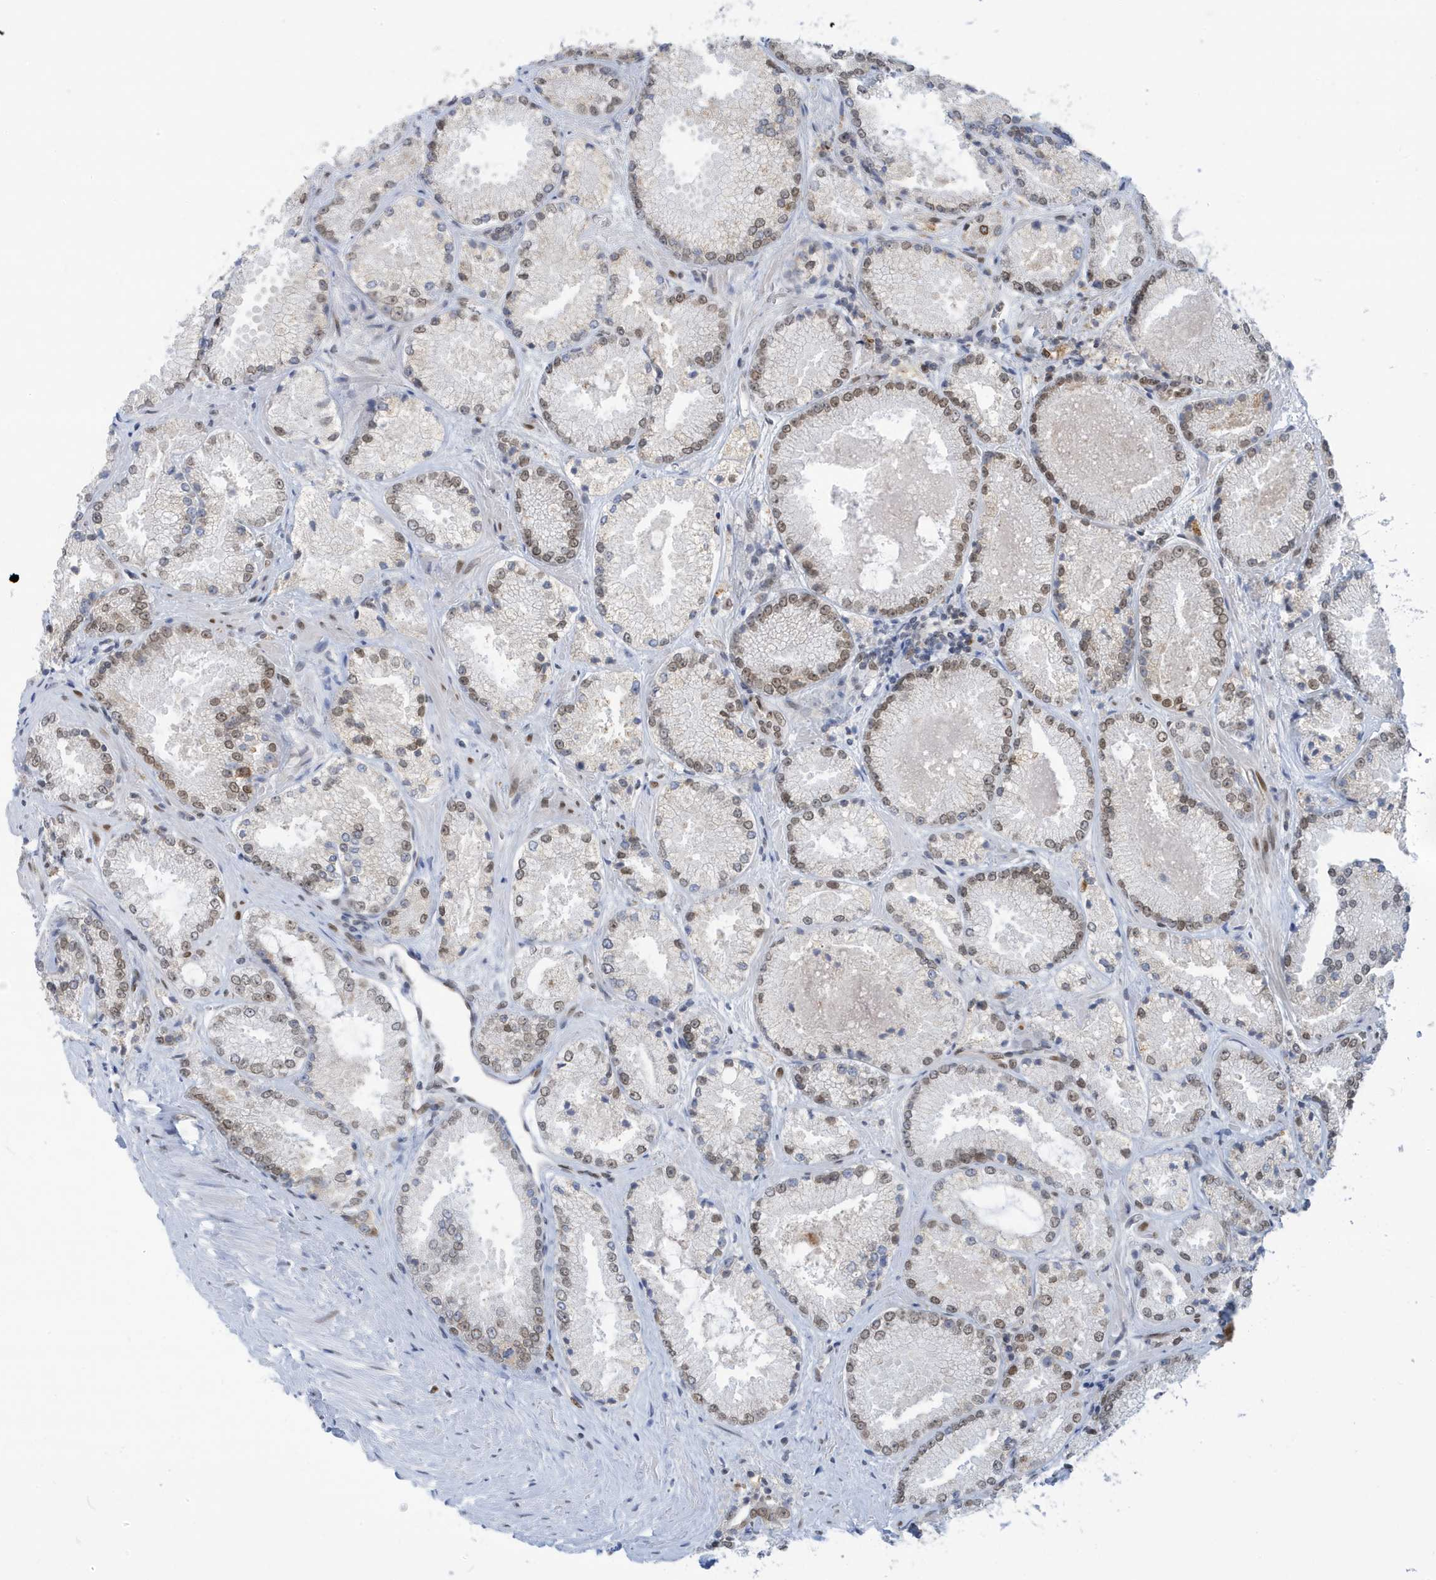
{"staining": {"intensity": "weak", "quantity": "25%-75%", "location": "nuclear"}, "tissue": "prostate cancer", "cell_type": "Tumor cells", "image_type": "cancer", "snomed": [{"axis": "morphology", "description": "Adenocarcinoma, High grade"}, {"axis": "topography", "description": "Prostate"}], "caption": "About 25%-75% of tumor cells in human high-grade adenocarcinoma (prostate) show weak nuclear protein expression as visualized by brown immunohistochemical staining.", "gene": "PCYT1A", "patient": {"sex": "male", "age": 73}}